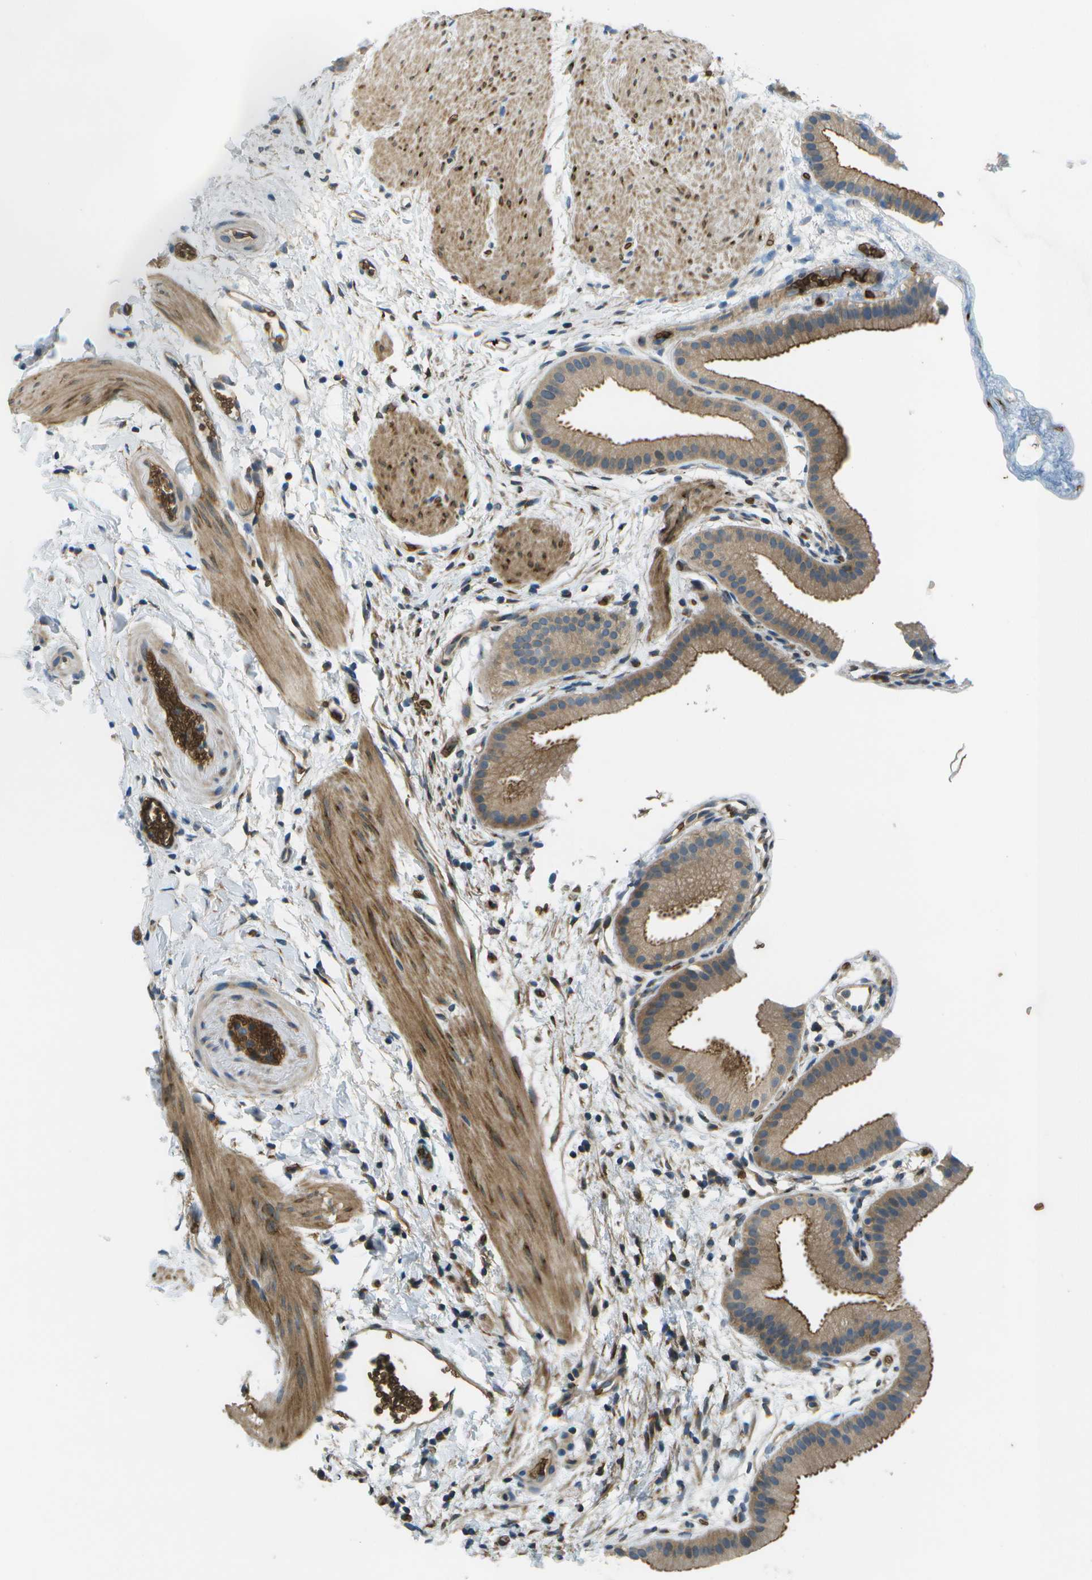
{"staining": {"intensity": "moderate", "quantity": ">75%", "location": "cytoplasmic/membranous"}, "tissue": "gallbladder", "cell_type": "Glandular cells", "image_type": "normal", "snomed": [{"axis": "morphology", "description": "Normal tissue, NOS"}, {"axis": "topography", "description": "Gallbladder"}], "caption": "Protein expression analysis of benign gallbladder reveals moderate cytoplasmic/membranous staining in about >75% of glandular cells. Nuclei are stained in blue.", "gene": "CTIF", "patient": {"sex": "female", "age": 64}}